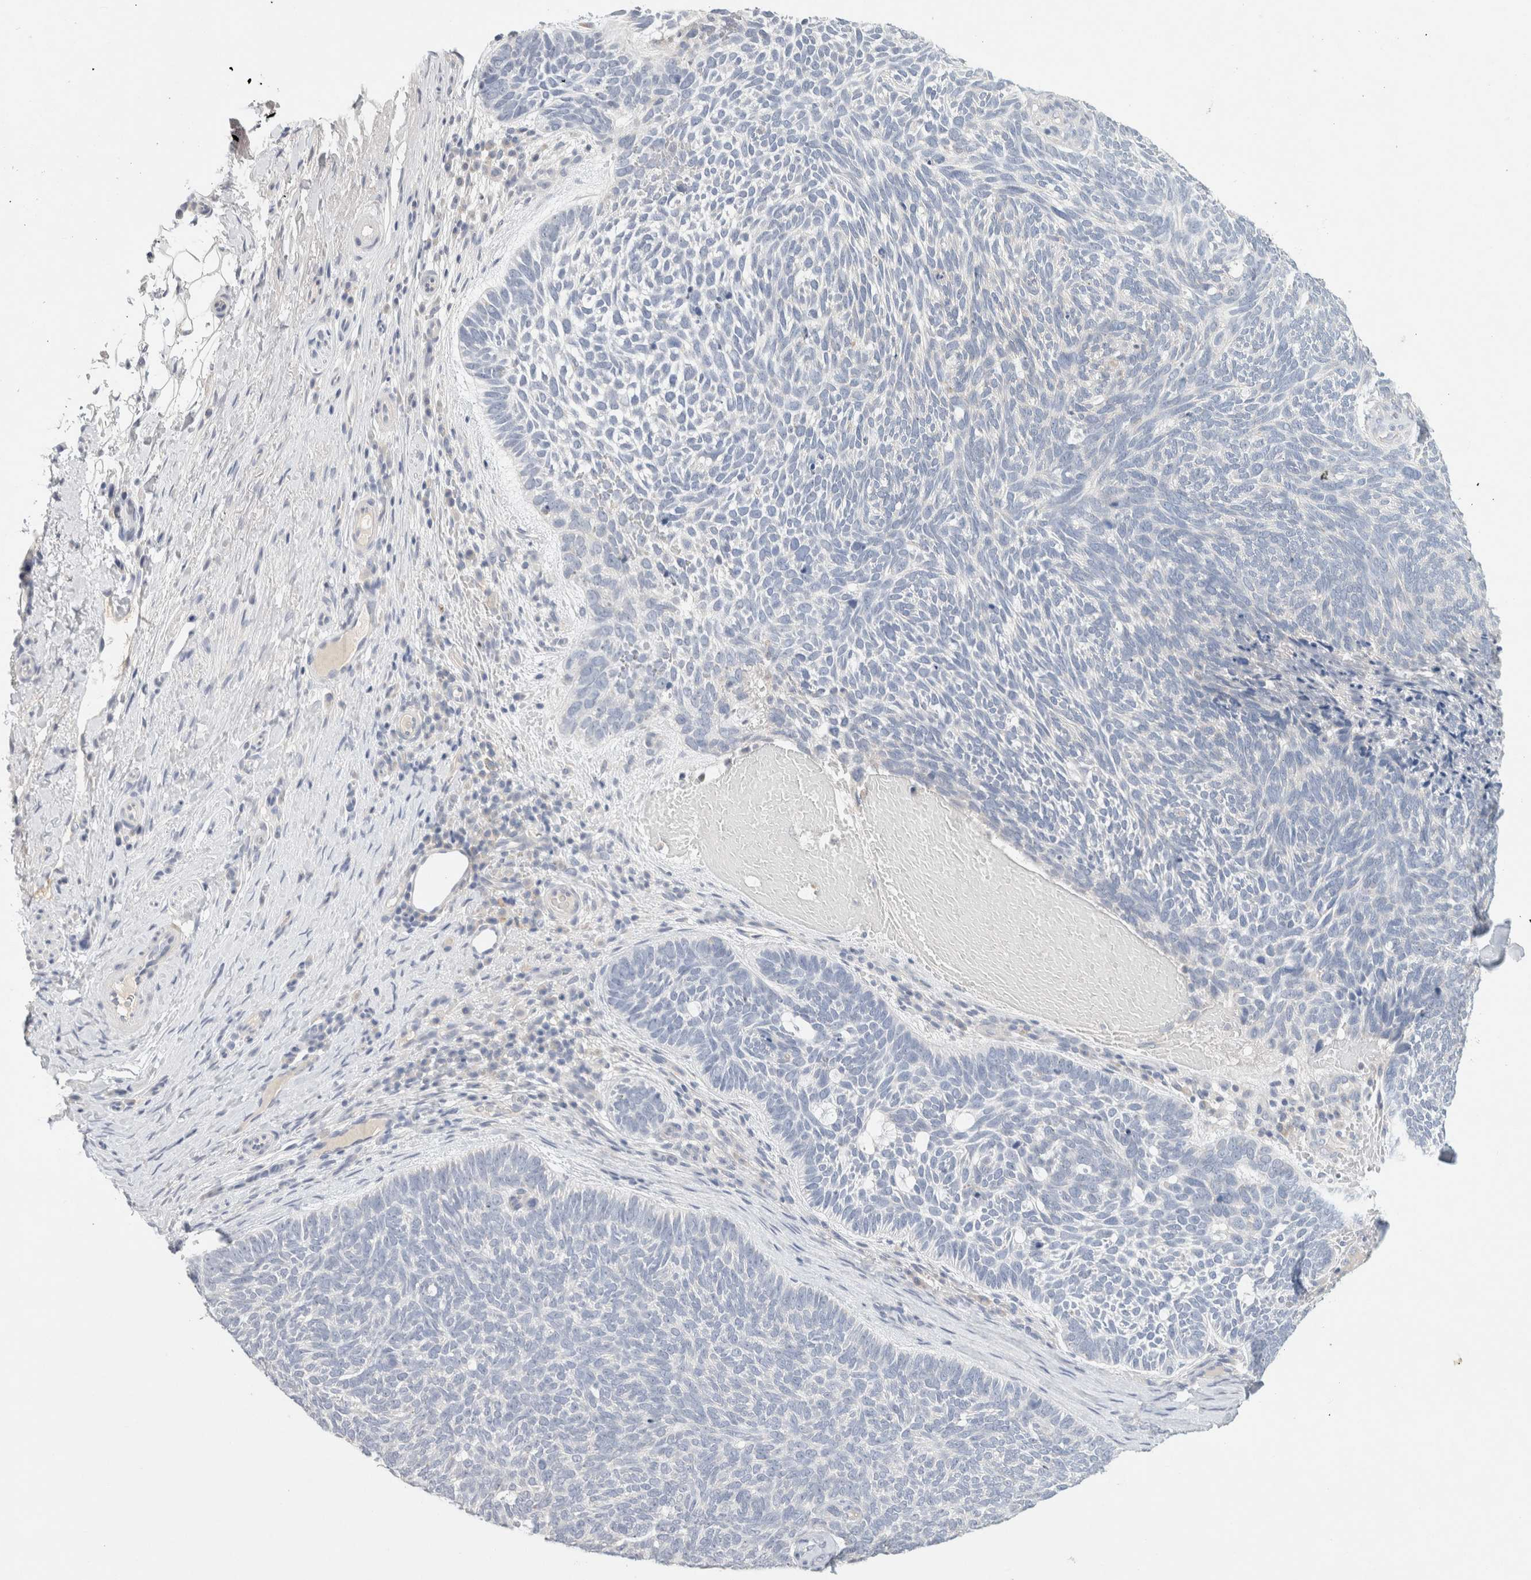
{"staining": {"intensity": "negative", "quantity": "none", "location": "none"}, "tissue": "skin cancer", "cell_type": "Tumor cells", "image_type": "cancer", "snomed": [{"axis": "morphology", "description": "Basal cell carcinoma"}, {"axis": "topography", "description": "Skin"}], "caption": "Tumor cells show no significant protein positivity in basal cell carcinoma (skin).", "gene": "MPP2", "patient": {"sex": "female", "age": 85}}